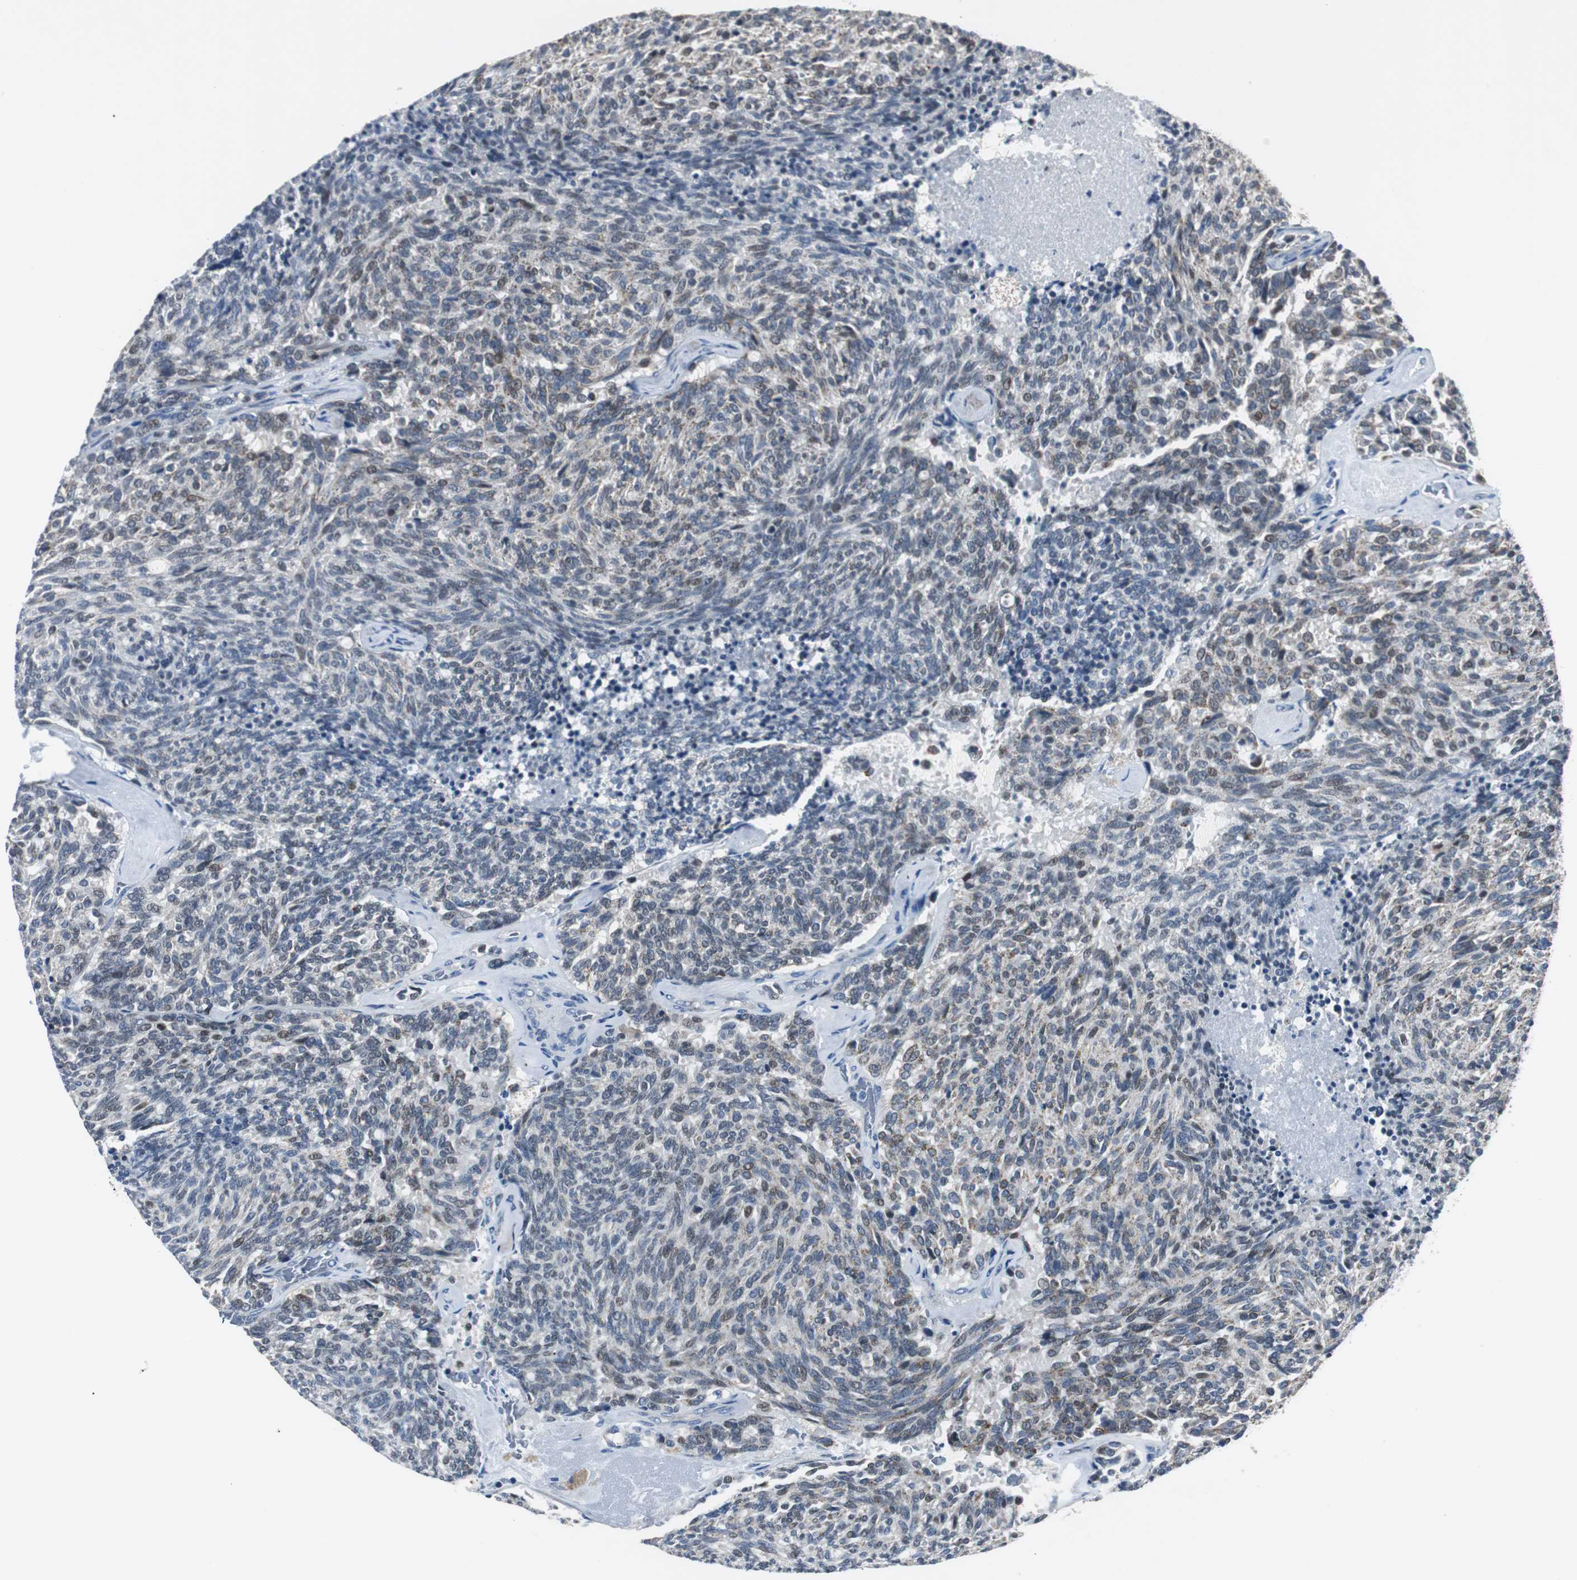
{"staining": {"intensity": "weak", "quantity": "25%-75%", "location": "nuclear"}, "tissue": "carcinoid", "cell_type": "Tumor cells", "image_type": "cancer", "snomed": [{"axis": "morphology", "description": "Carcinoid, malignant, NOS"}, {"axis": "topography", "description": "Pancreas"}], "caption": "A brown stain shows weak nuclear staining of a protein in human carcinoid tumor cells. (DAB (3,3'-diaminobenzidine) IHC with brightfield microscopy, high magnification).", "gene": "MYT1", "patient": {"sex": "female", "age": 54}}